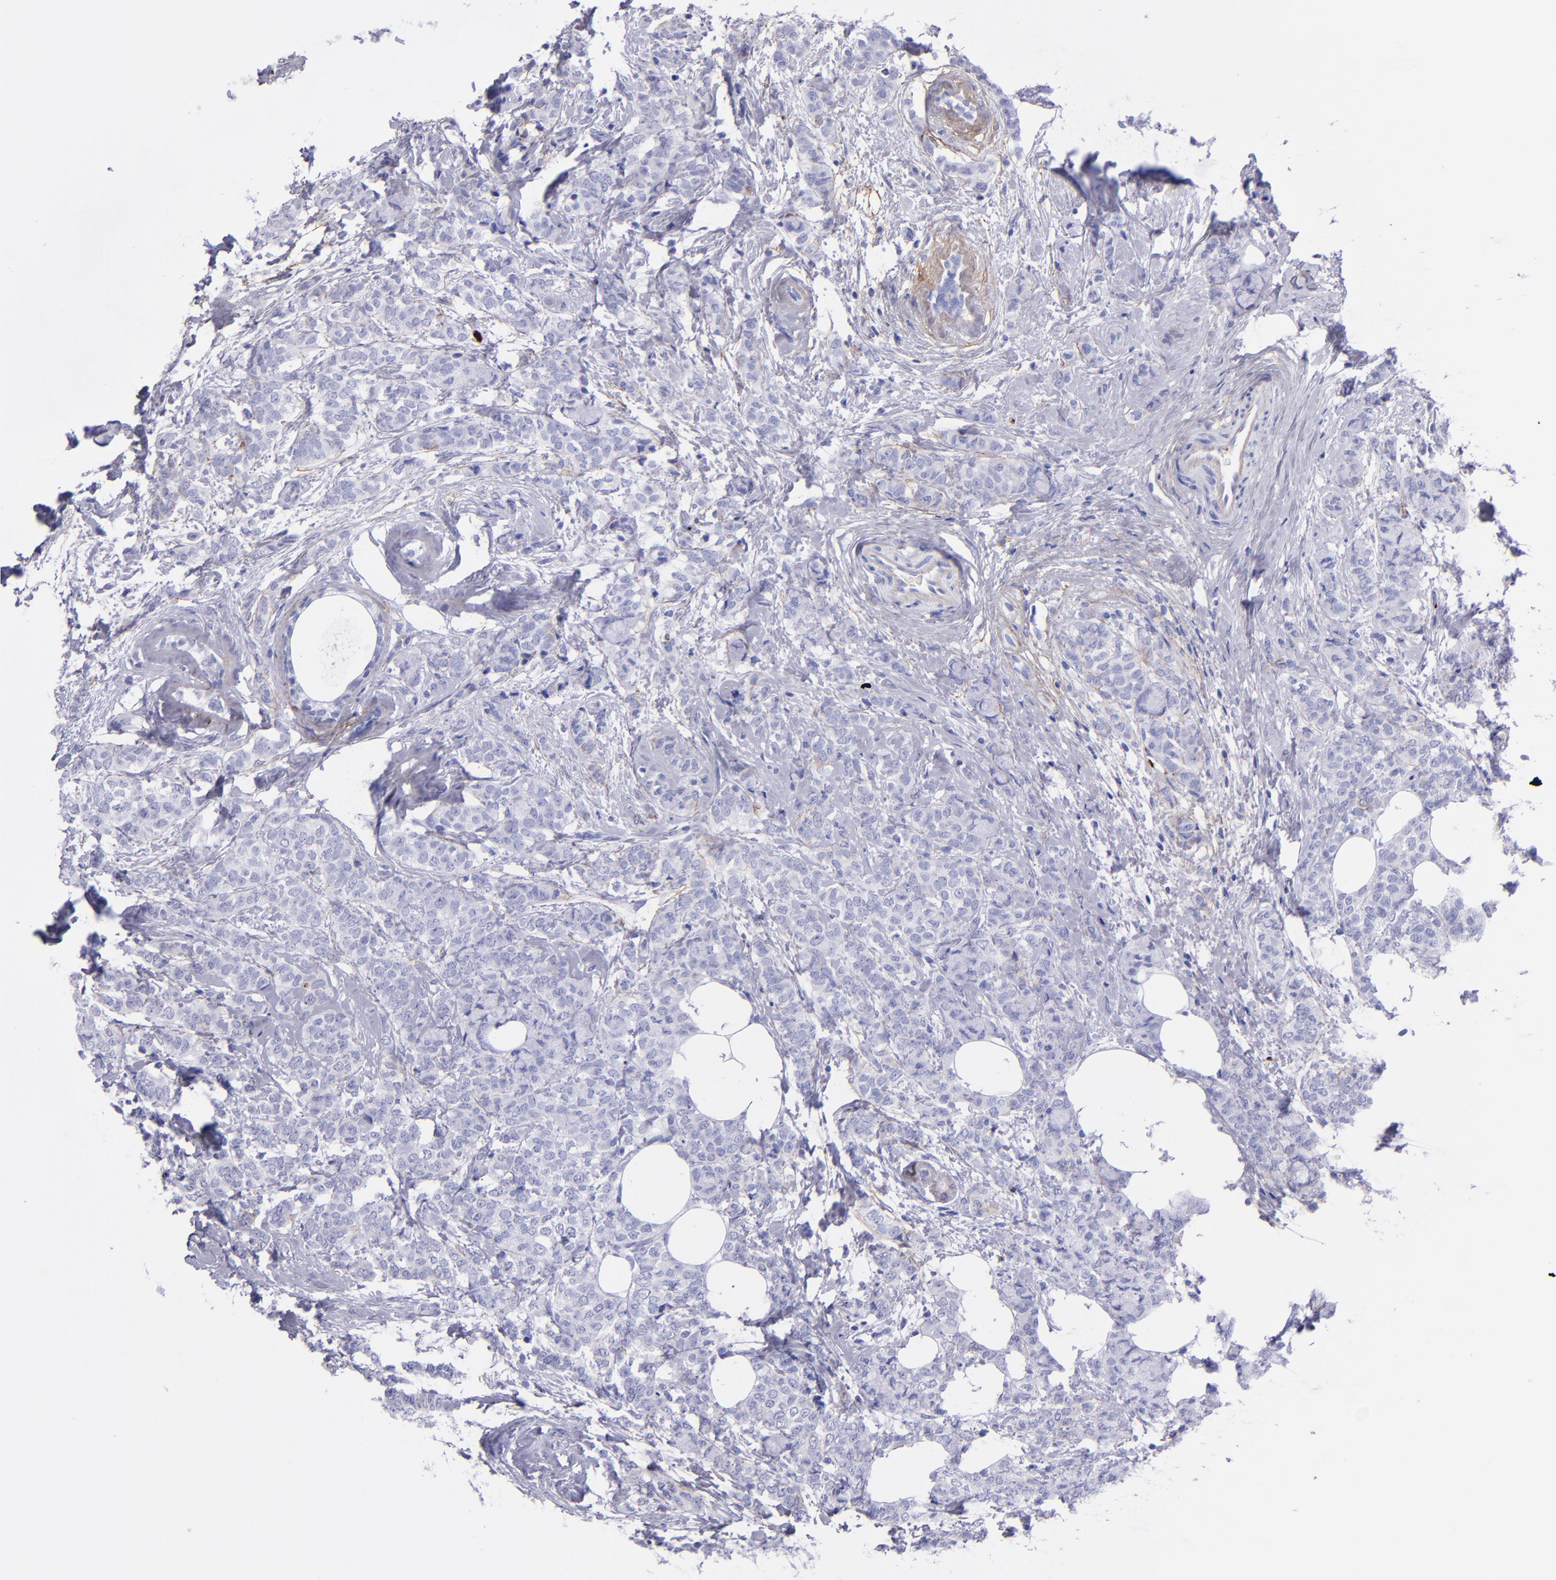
{"staining": {"intensity": "negative", "quantity": "none", "location": "none"}, "tissue": "breast cancer", "cell_type": "Tumor cells", "image_type": "cancer", "snomed": [{"axis": "morphology", "description": "Lobular carcinoma"}, {"axis": "topography", "description": "Breast"}], "caption": "The photomicrograph reveals no significant expression in tumor cells of breast cancer (lobular carcinoma). (Immunohistochemistry, brightfield microscopy, high magnification).", "gene": "EFCAB13", "patient": {"sex": "female", "age": 60}}